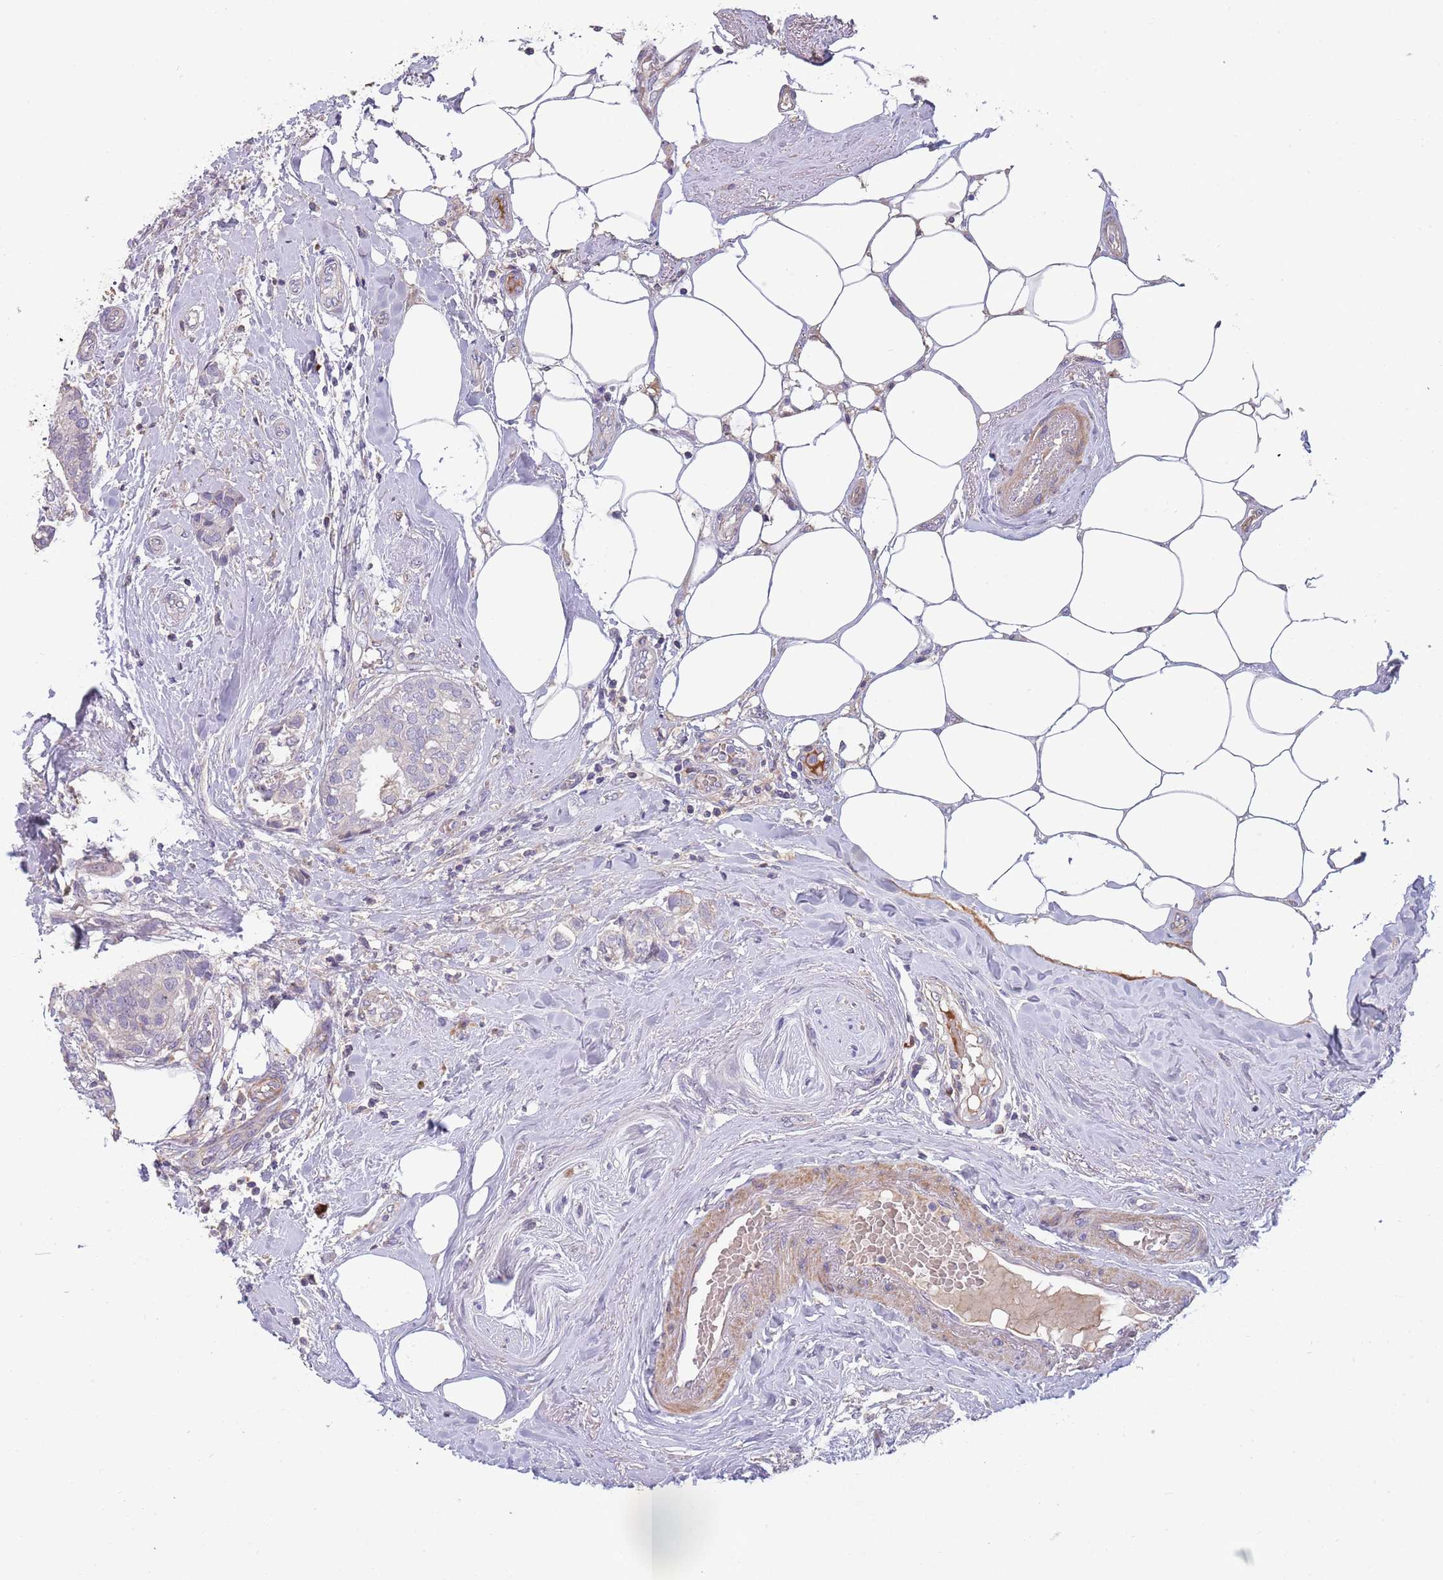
{"staining": {"intensity": "negative", "quantity": "none", "location": "none"}, "tissue": "breast cancer", "cell_type": "Tumor cells", "image_type": "cancer", "snomed": [{"axis": "morphology", "description": "Duct carcinoma"}, {"axis": "topography", "description": "Breast"}], "caption": "This micrograph is of breast cancer stained with IHC to label a protein in brown with the nuclei are counter-stained blue. There is no positivity in tumor cells.", "gene": "SUSD1", "patient": {"sex": "female", "age": 73}}